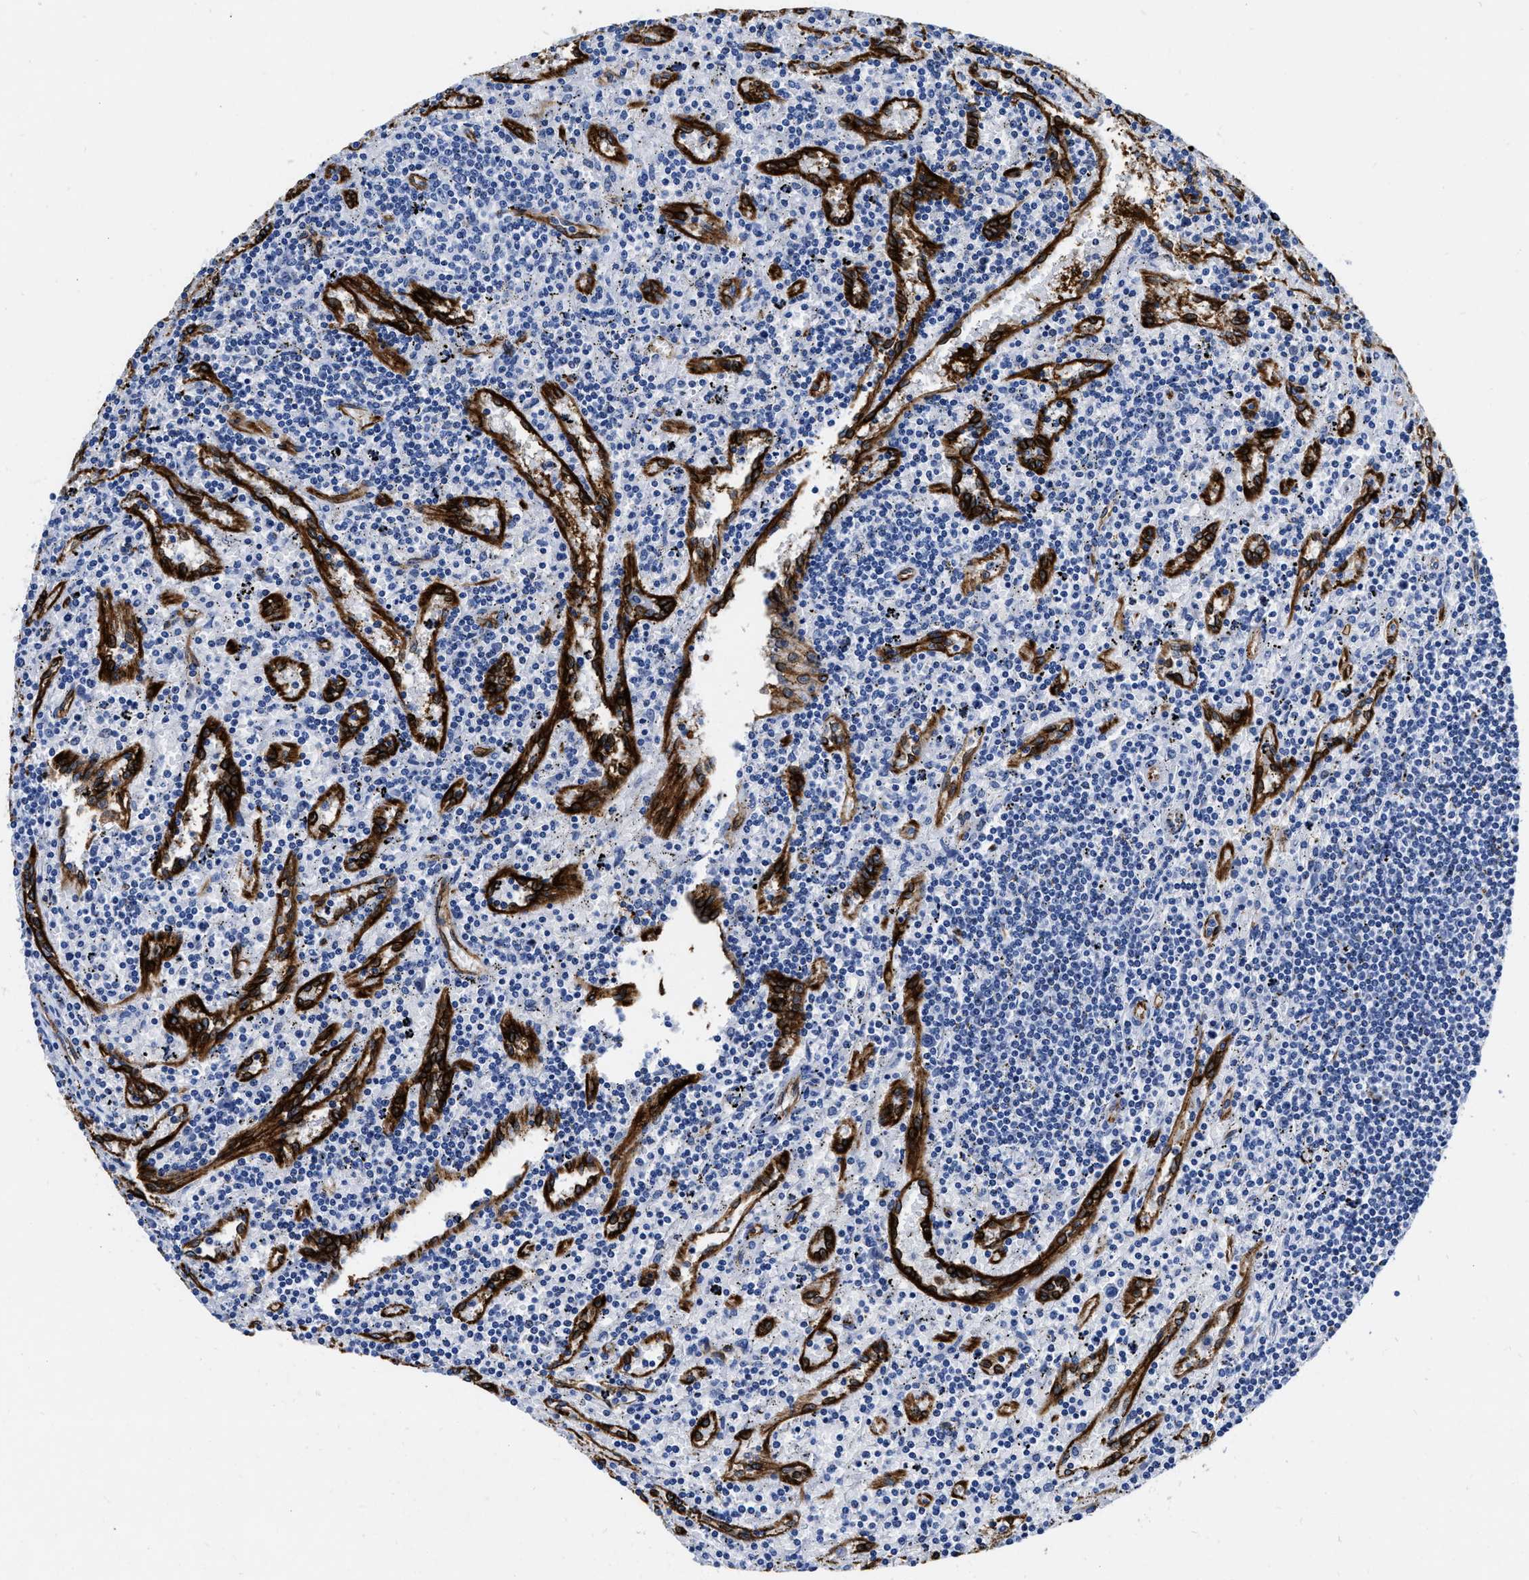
{"staining": {"intensity": "negative", "quantity": "none", "location": "none"}, "tissue": "lymphoma", "cell_type": "Tumor cells", "image_type": "cancer", "snomed": [{"axis": "morphology", "description": "Malignant lymphoma, non-Hodgkin's type, Low grade"}, {"axis": "topography", "description": "Spleen"}], "caption": "Lymphoma was stained to show a protein in brown. There is no significant positivity in tumor cells.", "gene": "TVP23B", "patient": {"sex": "male", "age": 76}}